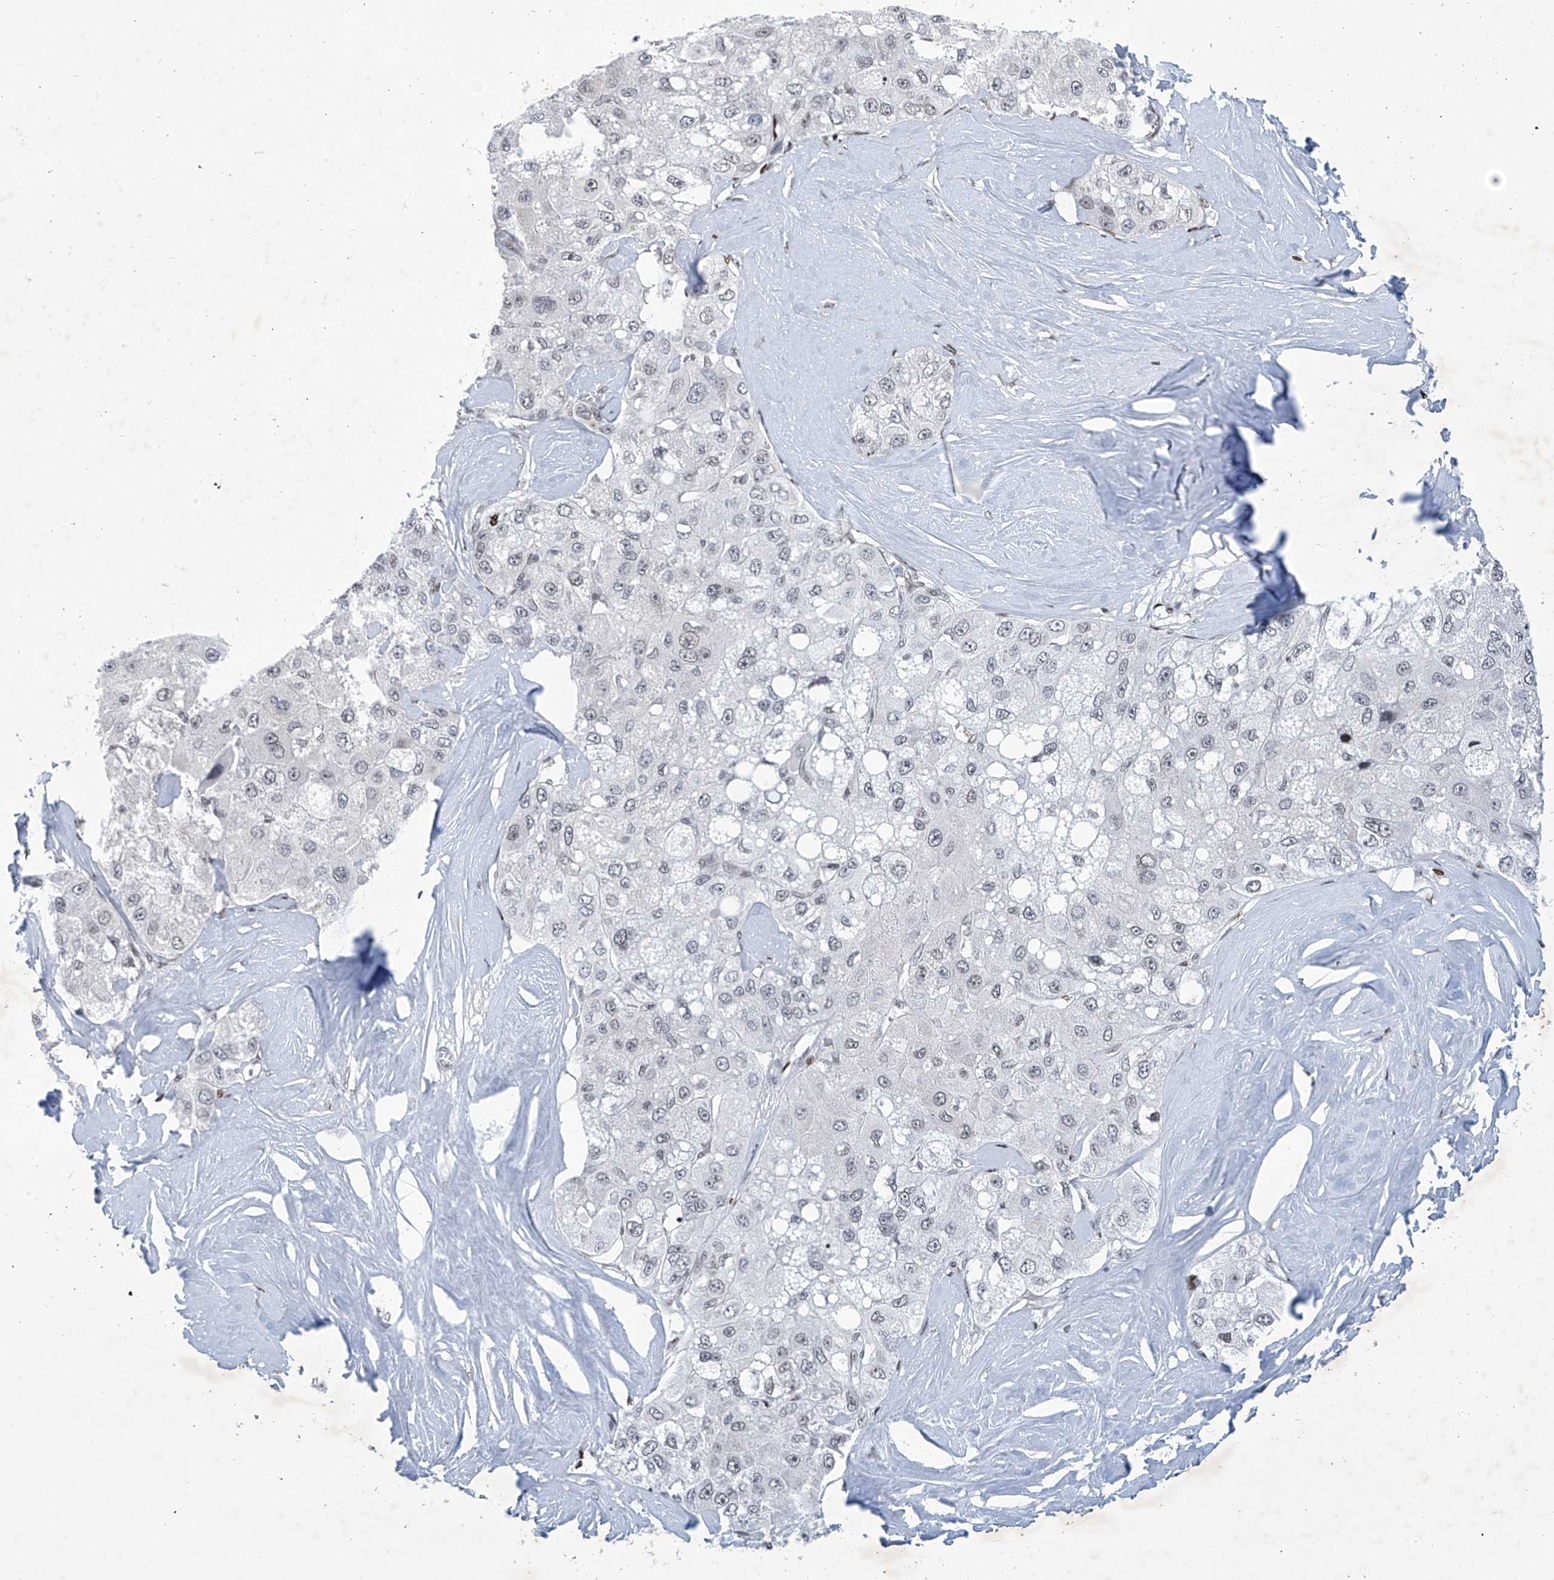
{"staining": {"intensity": "negative", "quantity": "none", "location": "none"}, "tissue": "liver cancer", "cell_type": "Tumor cells", "image_type": "cancer", "snomed": [{"axis": "morphology", "description": "Carcinoma, Hepatocellular, NOS"}, {"axis": "topography", "description": "Liver"}], "caption": "High magnification brightfield microscopy of liver cancer stained with DAB (3,3'-diaminobenzidine) (brown) and counterstained with hematoxylin (blue): tumor cells show no significant staining.", "gene": "RFX7", "patient": {"sex": "male", "age": 80}}